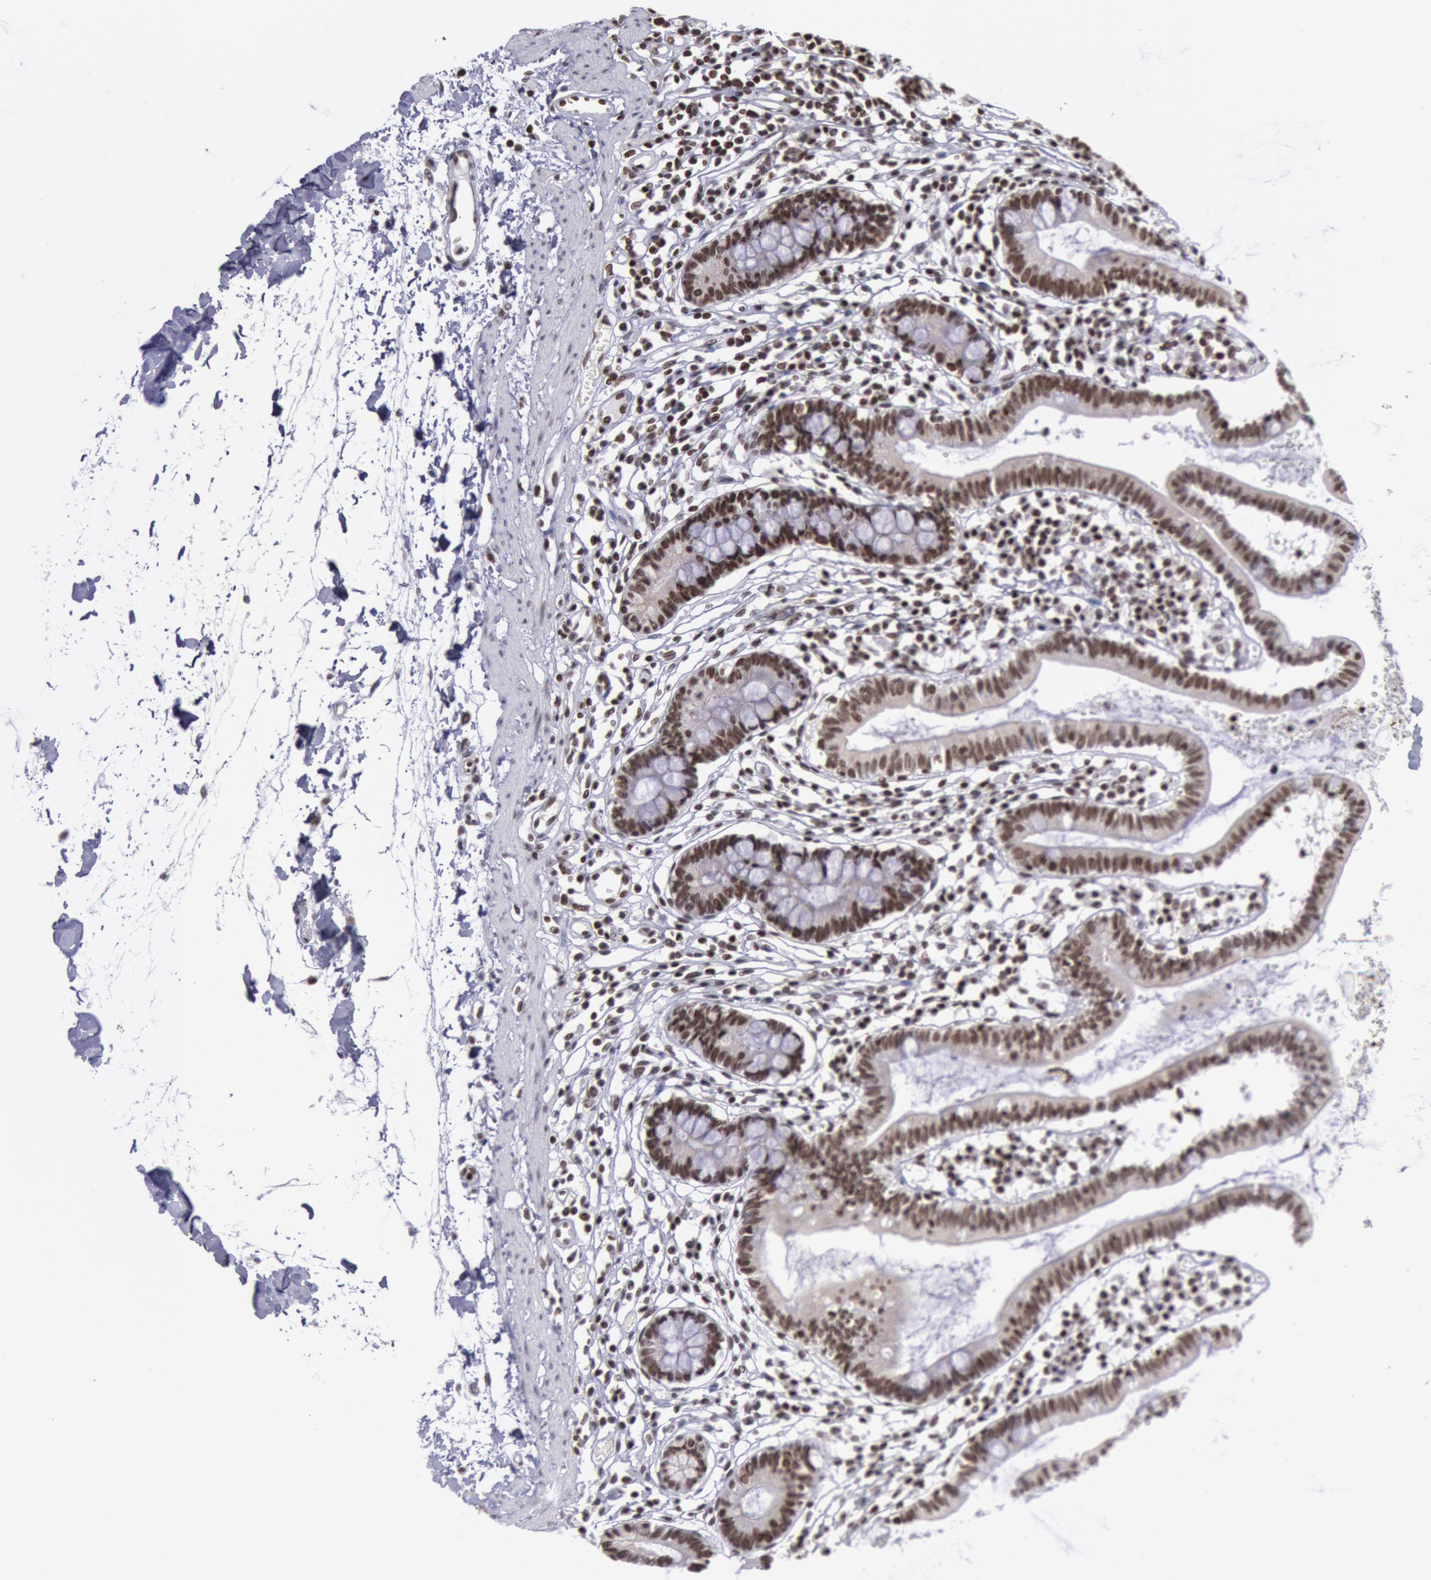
{"staining": {"intensity": "moderate", "quantity": ">75%", "location": "cytoplasmic/membranous"}, "tissue": "small intestine", "cell_type": "Glandular cells", "image_type": "normal", "snomed": [{"axis": "morphology", "description": "Normal tissue, NOS"}, {"axis": "topography", "description": "Small intestine"}], "caption": "Human small intestine stained with a protein marker demonstrates moderate staining in glandular cells.", "gene": "NKAP", "patient": {"sex": "female", "age": 37}}